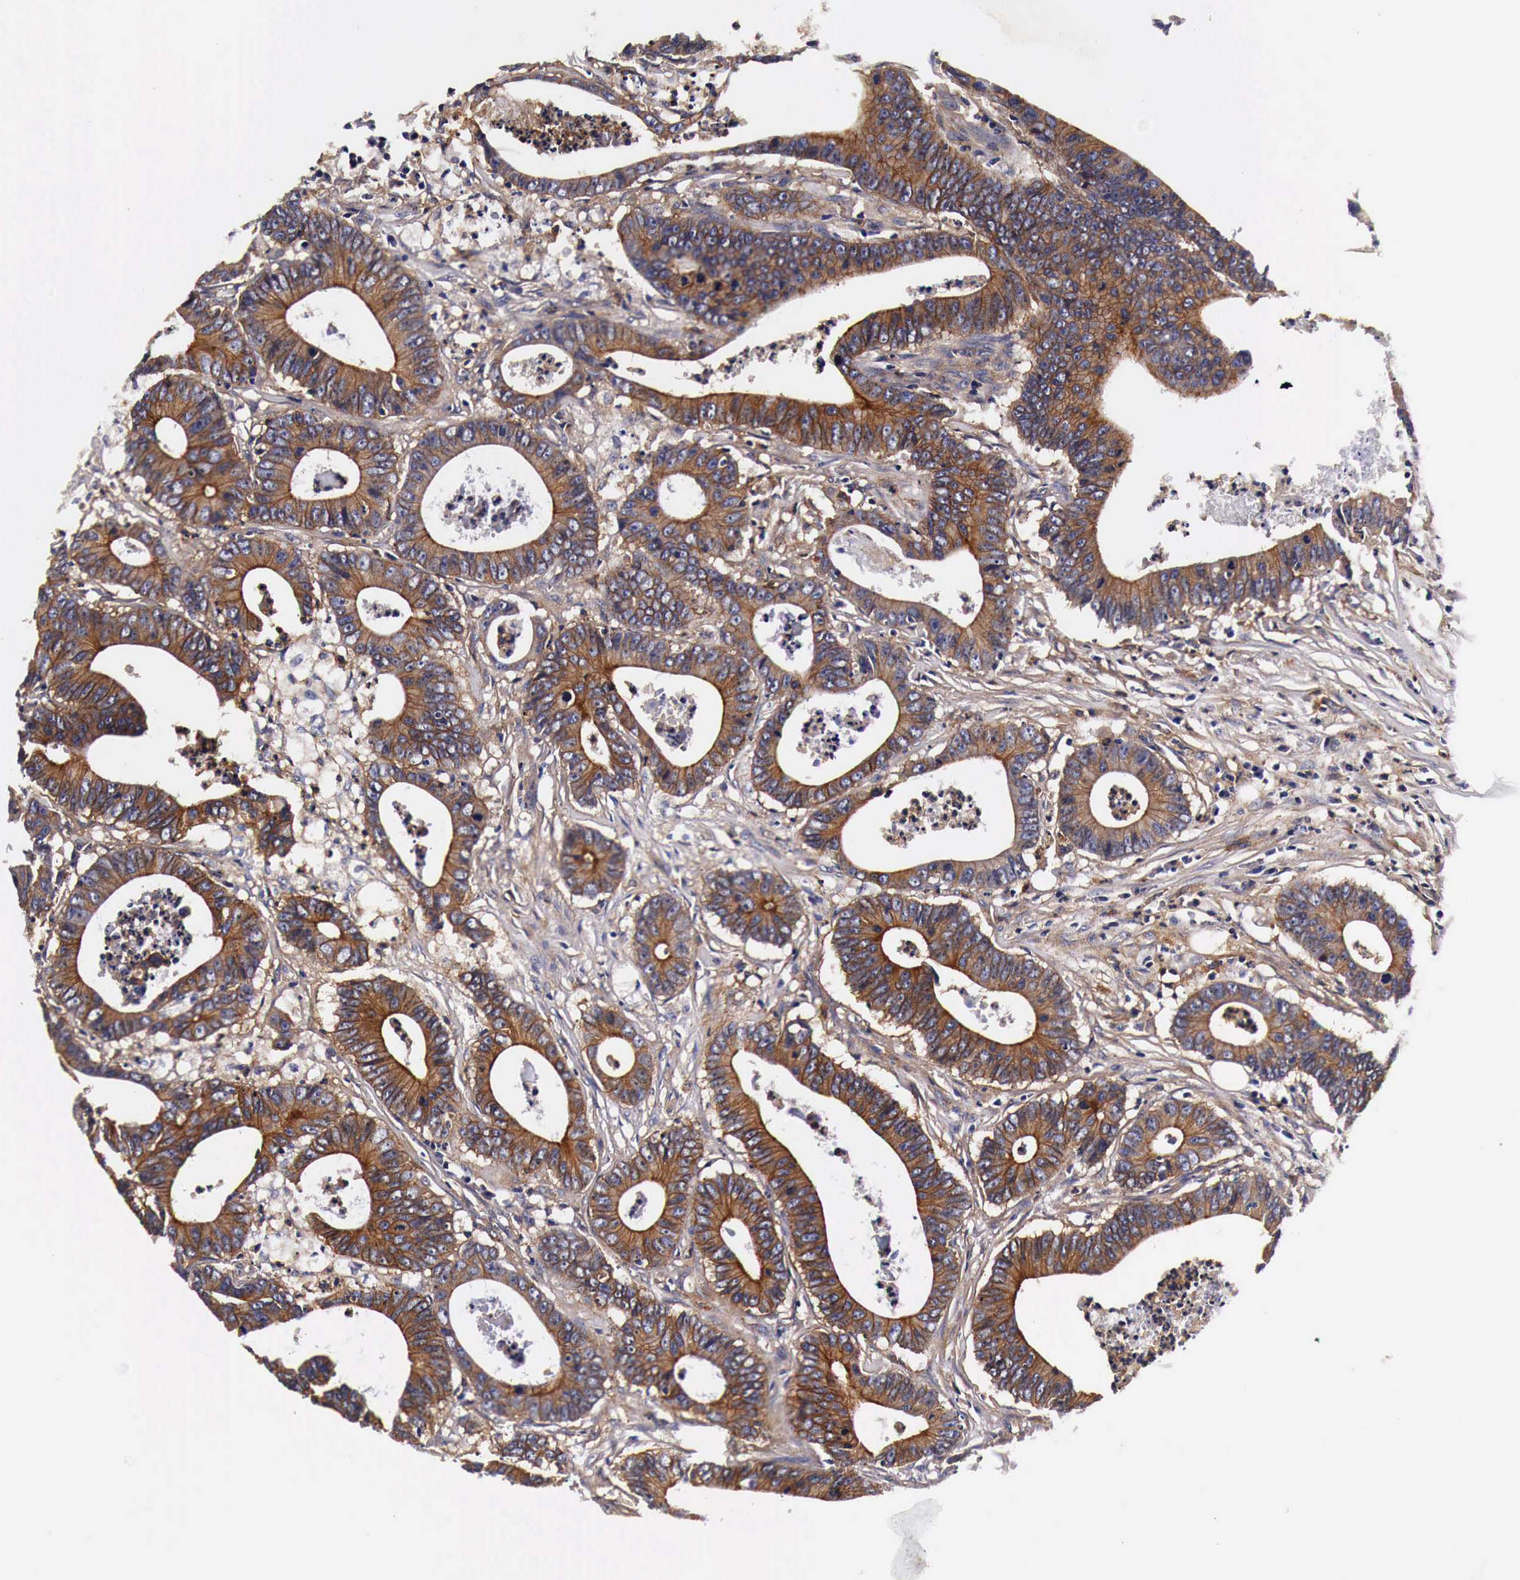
{"staining": {"intensity": "moderate", "quantity": ">75%", "location": "cytoplasmic/membranous"}, "tissue": "colorectal cancer", "cell_type": "Tumor cells", "image_type": "cancer", "snomed": [{"axis": "morphology", "description": "Adenocarcinoma, NOS"}, {"axis": "topography", "description": "Colon"}], "caption": "Colorectal cancer (adenocarcinoma) stained with immunohistochemistry reveals moderate cytoplasmic/membranous positivity in approximately >75% of tumor cells.", "gene": "RP2", "patient": {"sex": "male", "age": 55}}